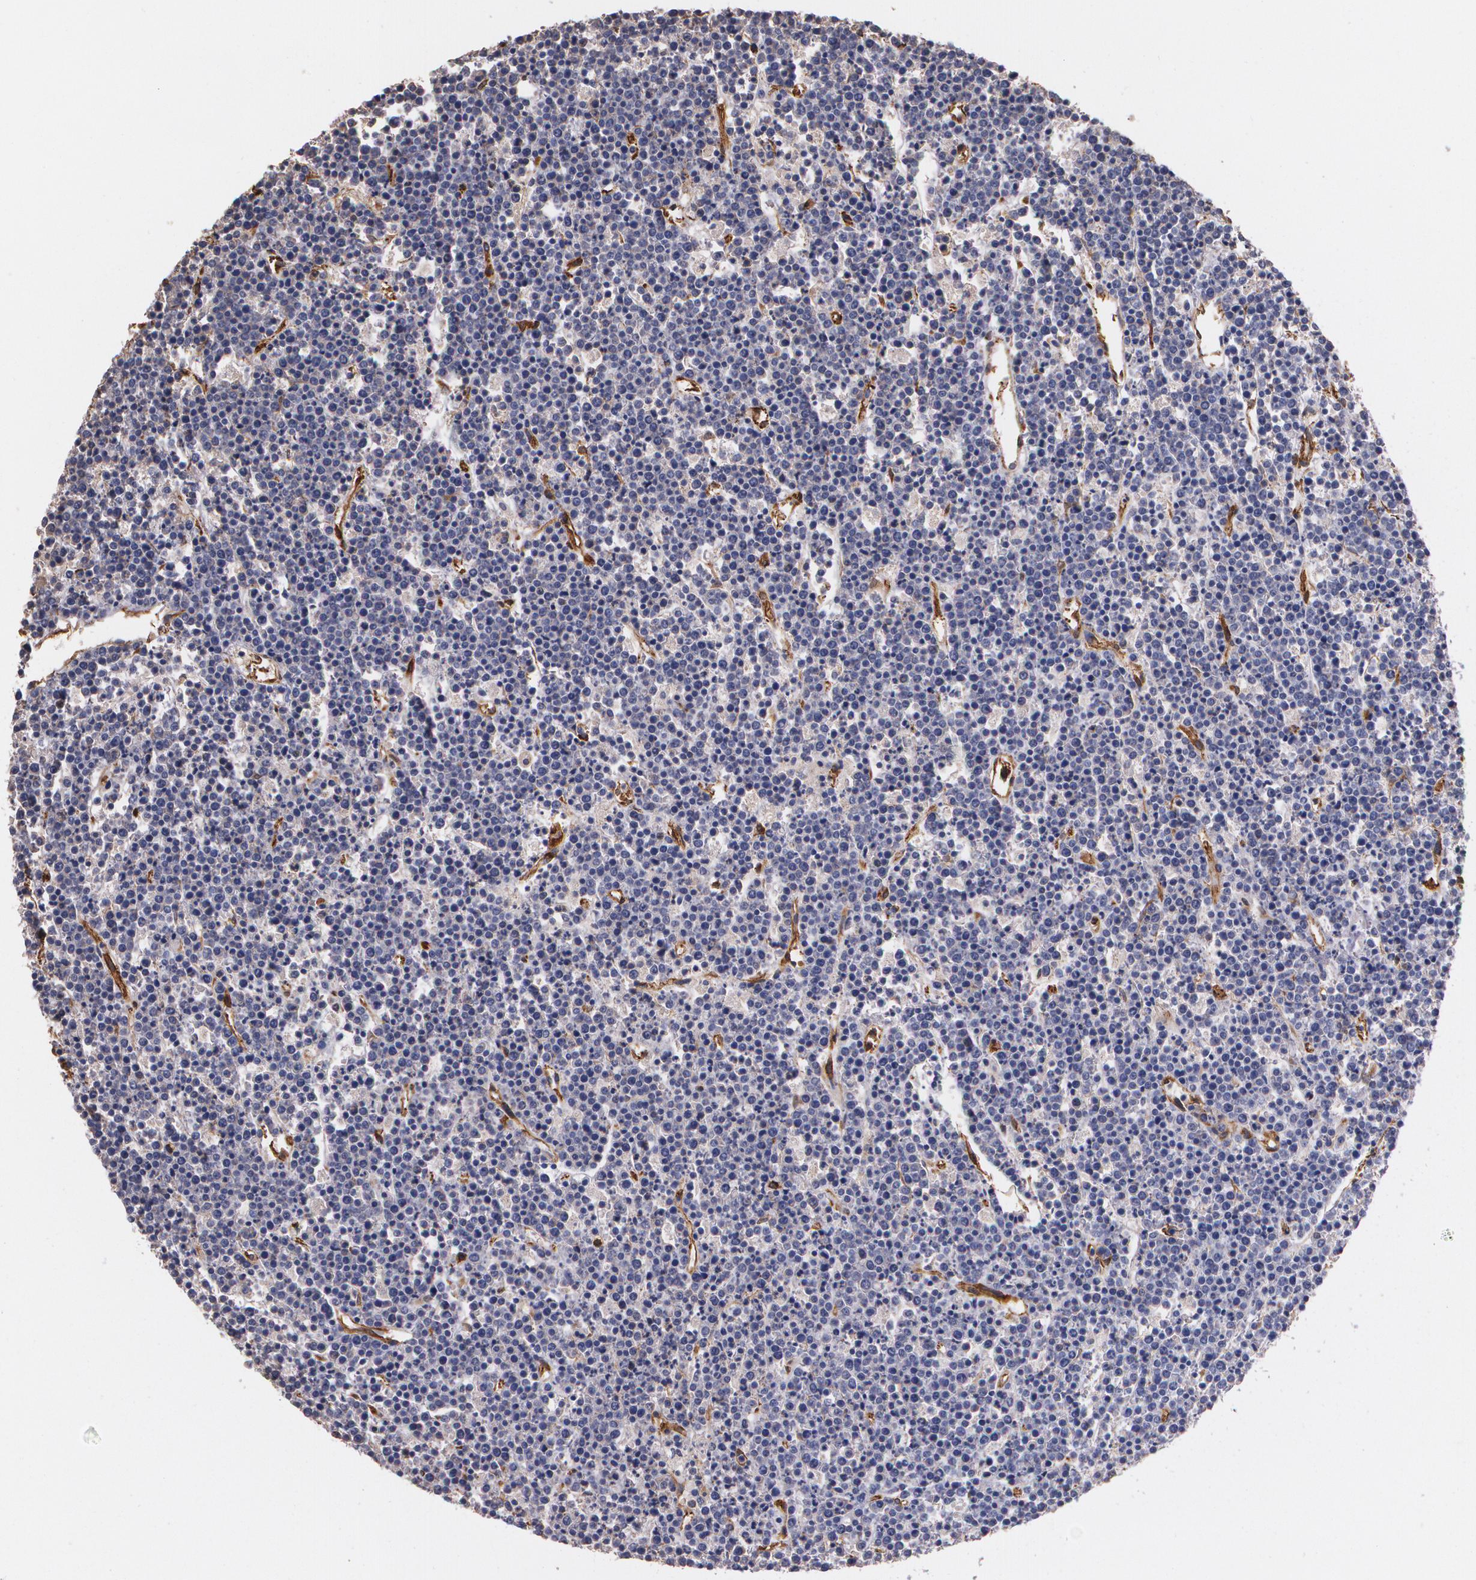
{"staining": {"intensity": "negative", "quantity": "none", "location": "none"}, "tissue": "lymphoma", "cell_type": "Tumor cells", "image_type": "cancer", "snomed": [{"axis": "morphology", "description": "Malignant lymphoma, non-Hodgkin's type, High grade"}, {"axis": "topography", "description": "Ovary"}], "caption": "IHC of high-grade malignant lymphoma, non-Hodgkin's type exhibits no staining in tumor cells.", "gene": "TJP1", "patient": {"sex": "female", "age": 56}}